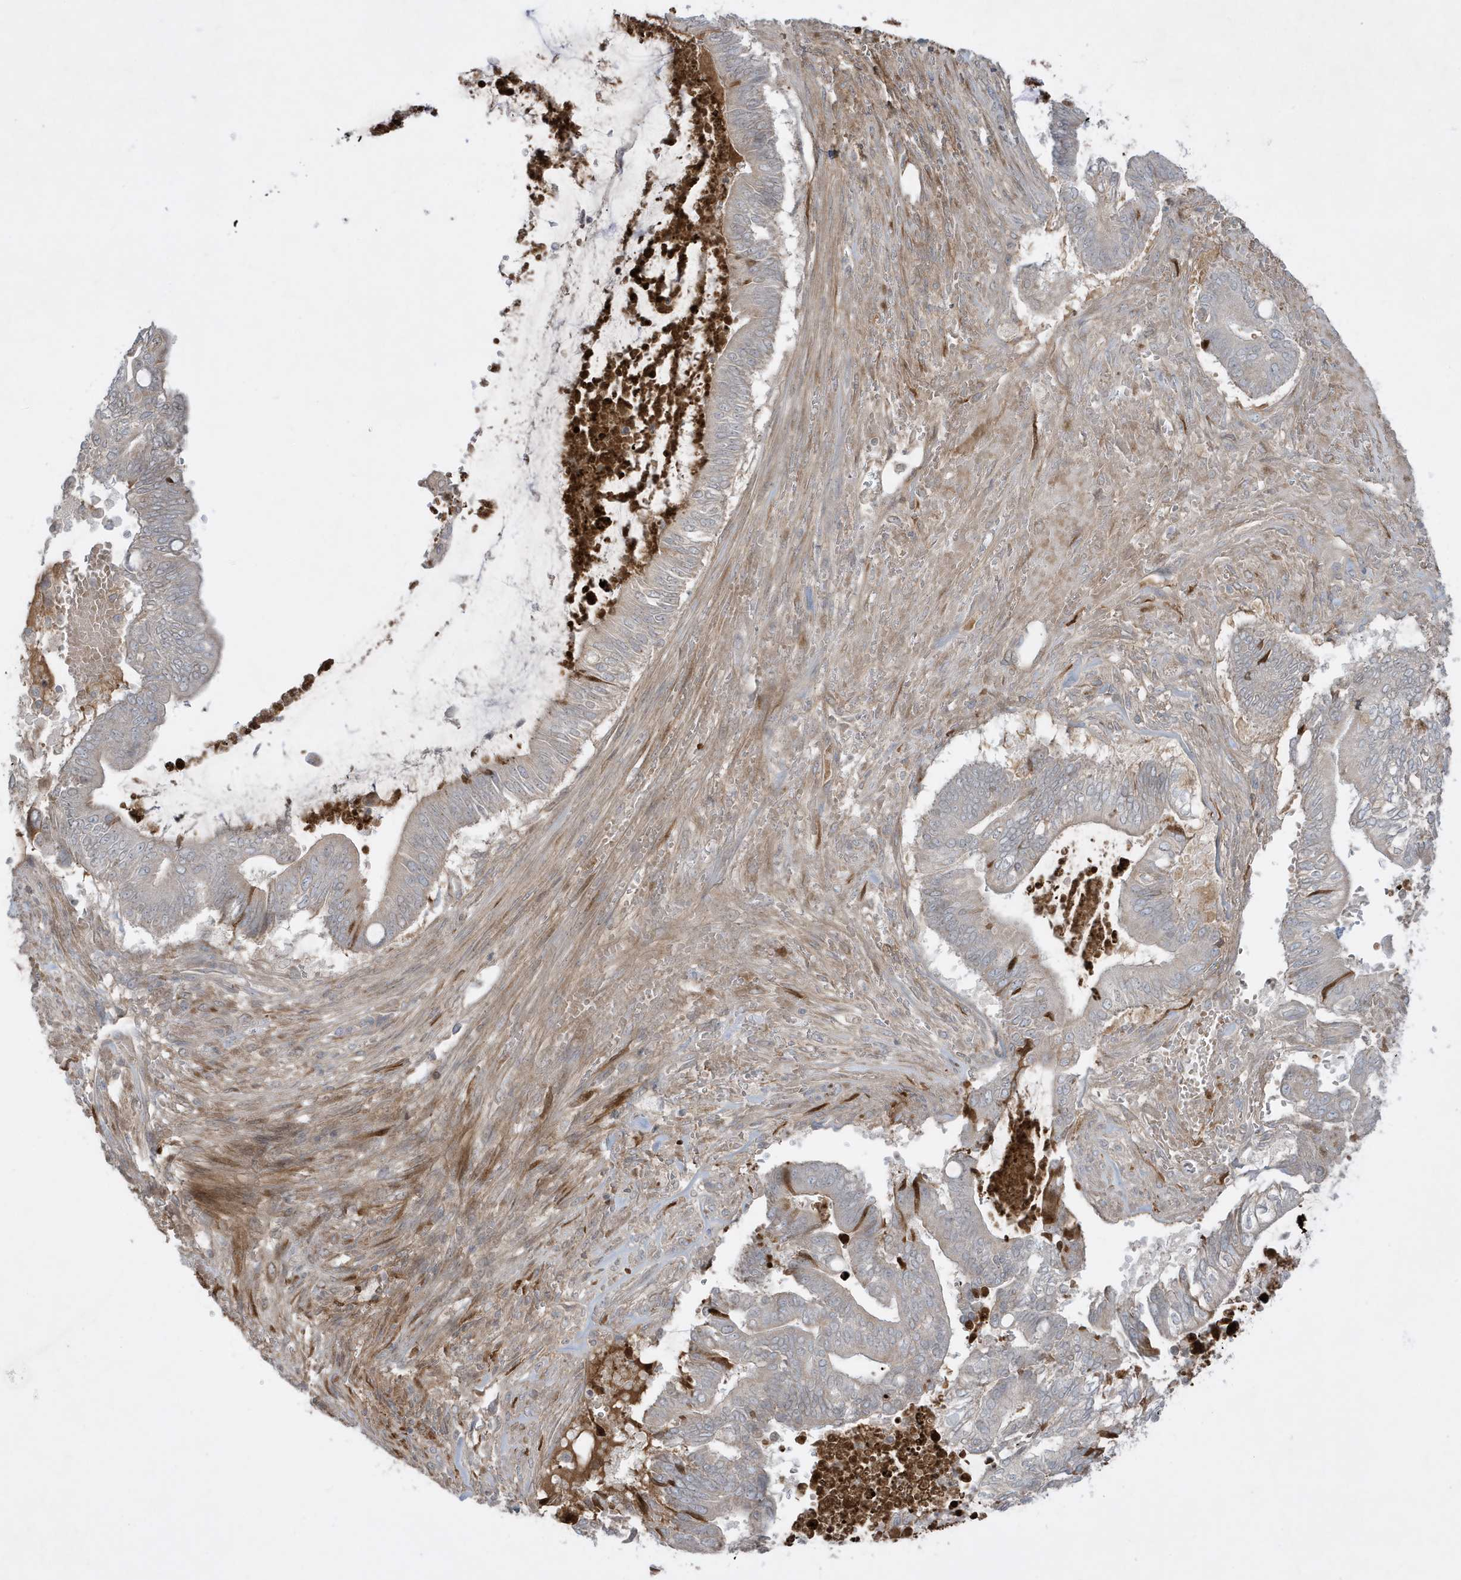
{"staining": {"intensity": "weak", "quantity": "25%-75%", "location": "cytoplasmic/membranous"}, "tissue": "pancreatic cancer", "cell_type": "Tumor cells", "image_type": "cancer", "snomed": [{"axis": "morphology", "description": "Adenocarcinoma, NOS"}, {"axis": "topography", "description": "Pancreas"}], "caption": "Pancreatic adenocarcinoma stained with a brown dye shows weak cytoplasmic/membranous positive positivity in about 25%-75% of tumor cells.", "gene": "FNDC1", "patient": {"sex": "male", "age": 68}}